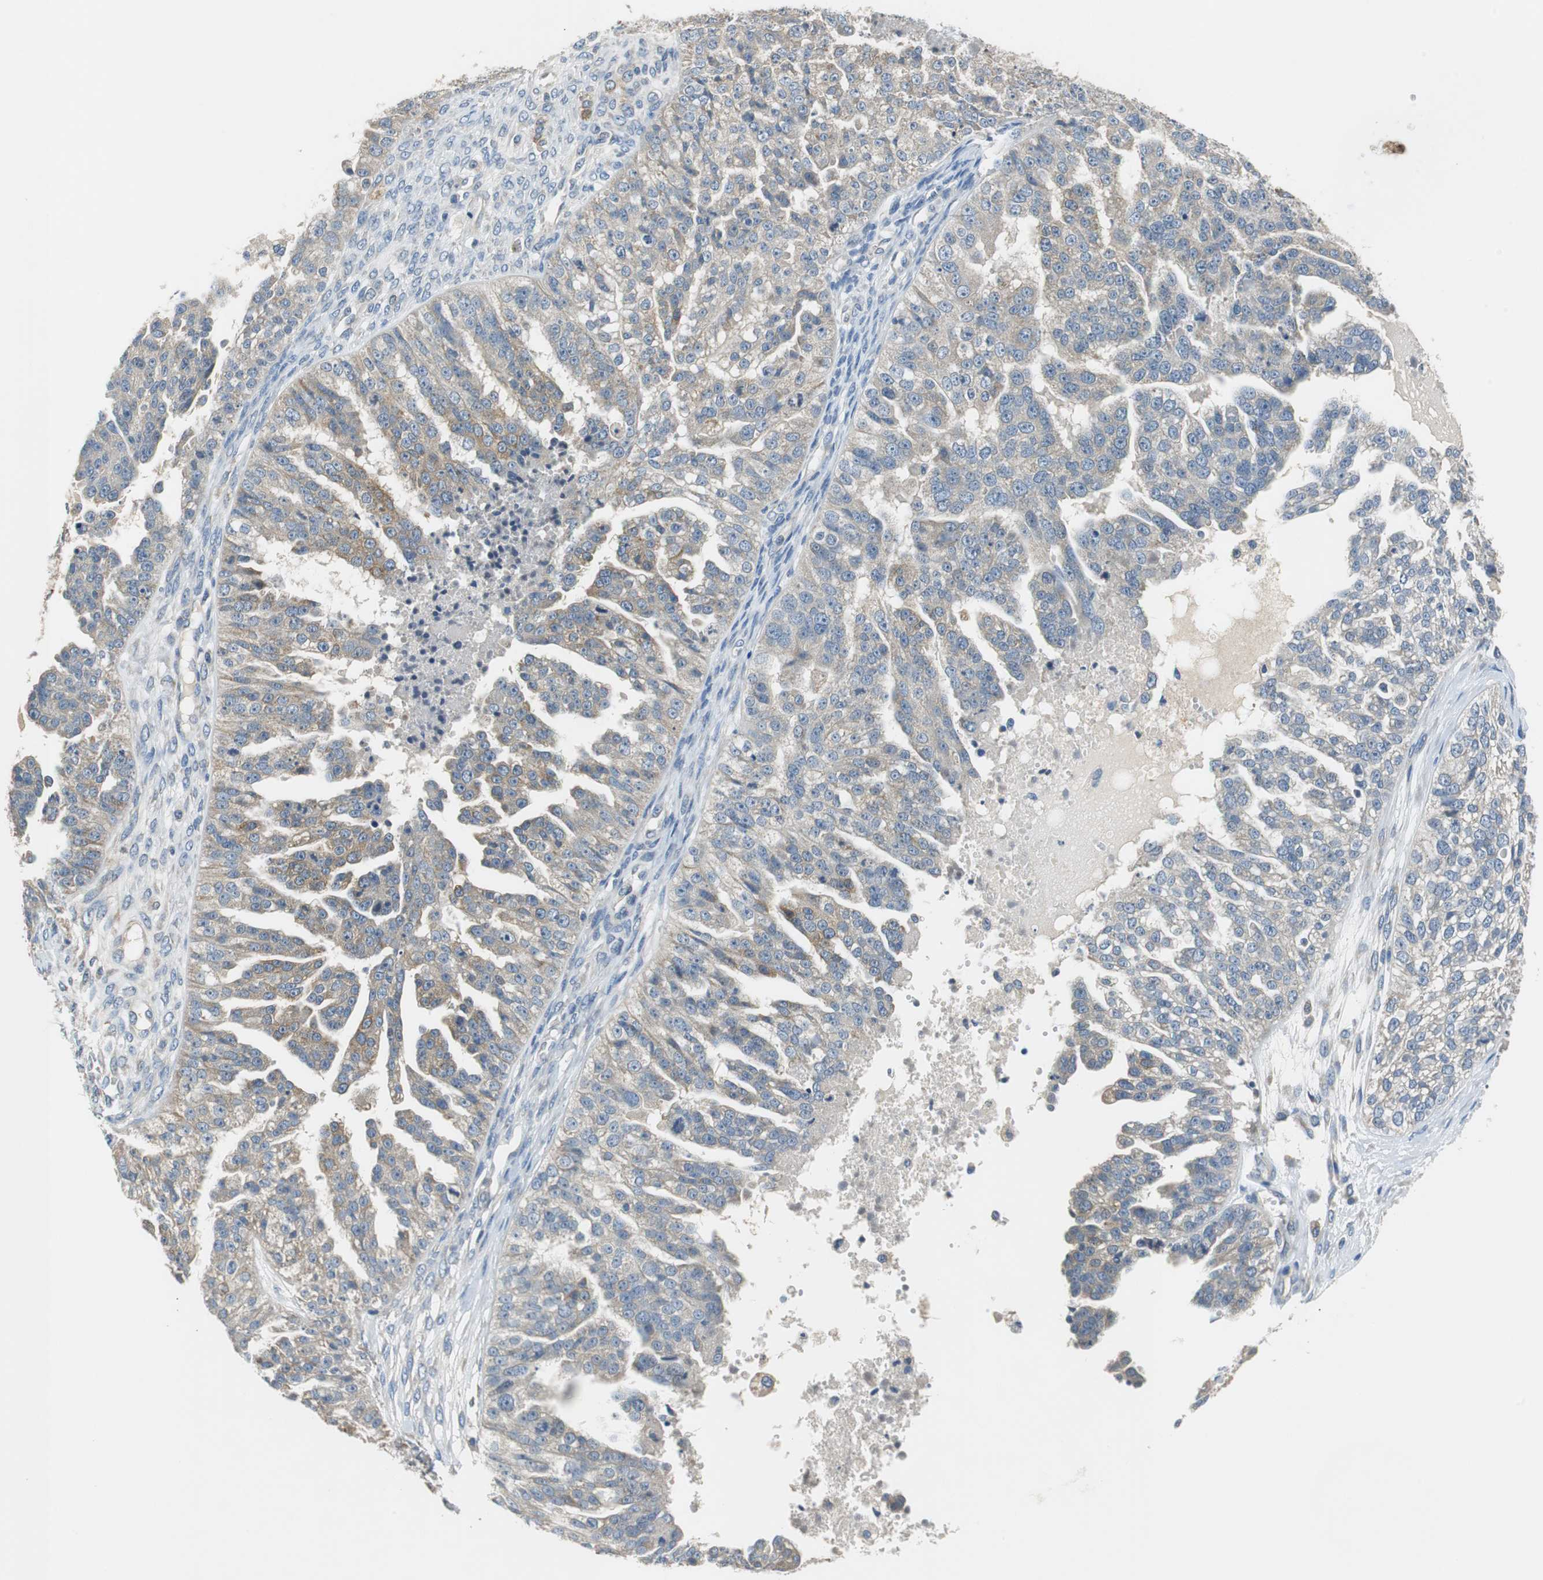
{"staining": {"intensity": "weak", "quantity": "25%-75%", "location": "cytoplasmic/membranous"}, "tissue": "ovarian cancer", "cell_type": "Tumor cells", "image_type": "cancer", "snomed": [{"axis": "morphology", "description": "Carcinoma, NOS"}, {"axis": "topography", "description": "Soft tissue"}, {"axis": "topography", "description": "Ovary"}], "caption": "IHC image of neoplastic tissue: ovarian cancer stained using immunohistochemistry exhibits low levels of weak protein expression localized specifically in the cytoplasmic/membranous of tumor cells, appearing as a cytoplasmic/membranous brown color.", "gene": "FADS2", "patient": {"sex": "female", "age": 54}}